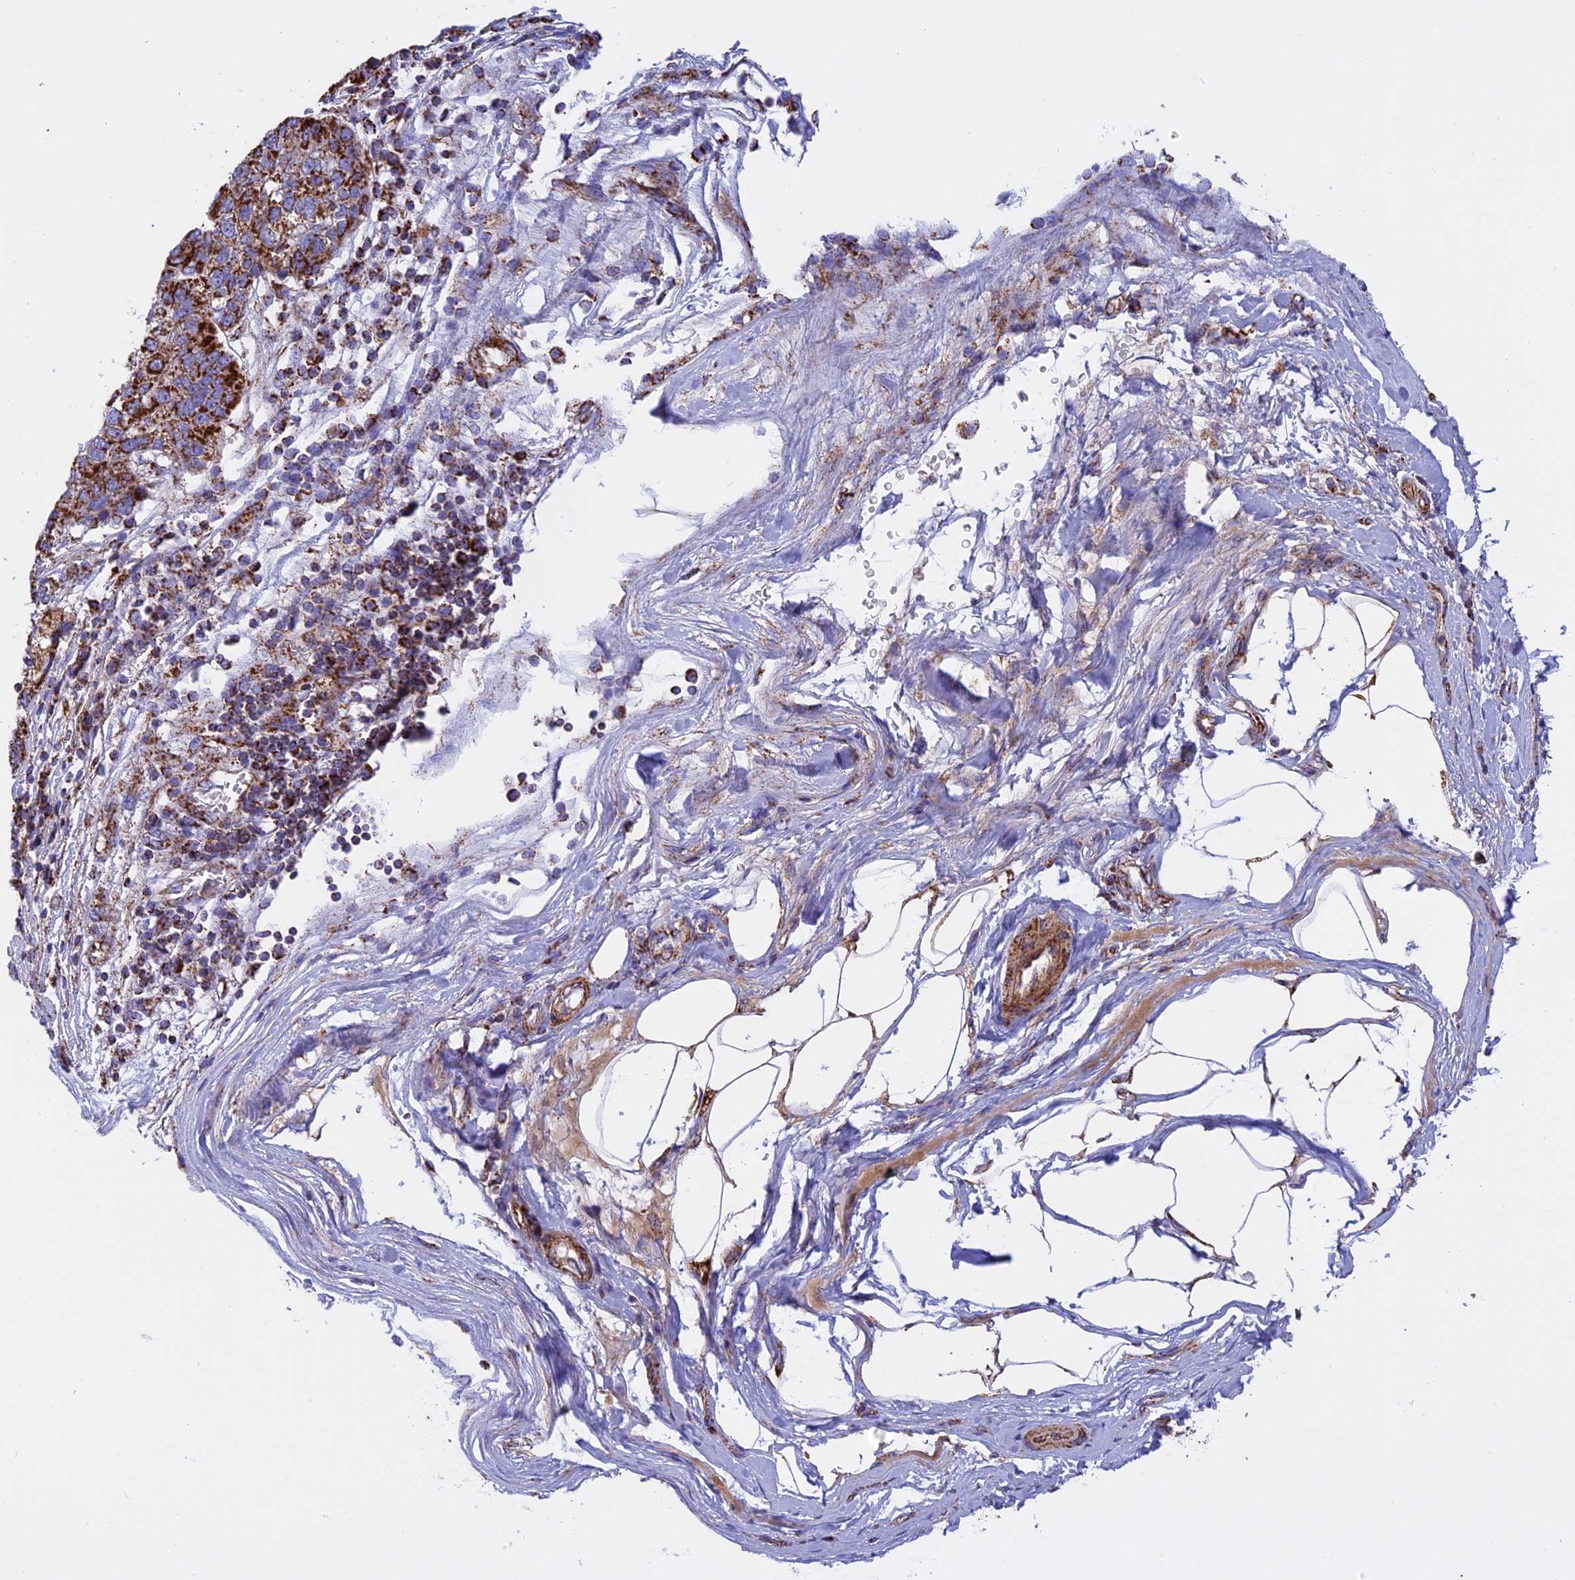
{"staining": {"intensity": "strong", "quantity": ">75%", "location": "cytoplasmic/membranous"}, "tissue": "pancreatic cancer", "cell_type": "Tumor cells", "image_type": "cancer", "snomed": [{"axis": "morphology", "description": "Adenocarcinoma, NOS"}, {"axis": "topography", "description": "Pancreas"}], "caption": "High-magnification brightfield microscopy of pancreatic cancer (adenocarcinoma) stained with DAB (3,3'-diaminobenzidine) (brown) and counterstained with hematoxylin (blue). tumor cells exhibit strong cytoplasmic/membranous expression is identified in approximately>75% of cells.", "gene": "UQCRB", "patient": {"sex": "female", "age": 61}}